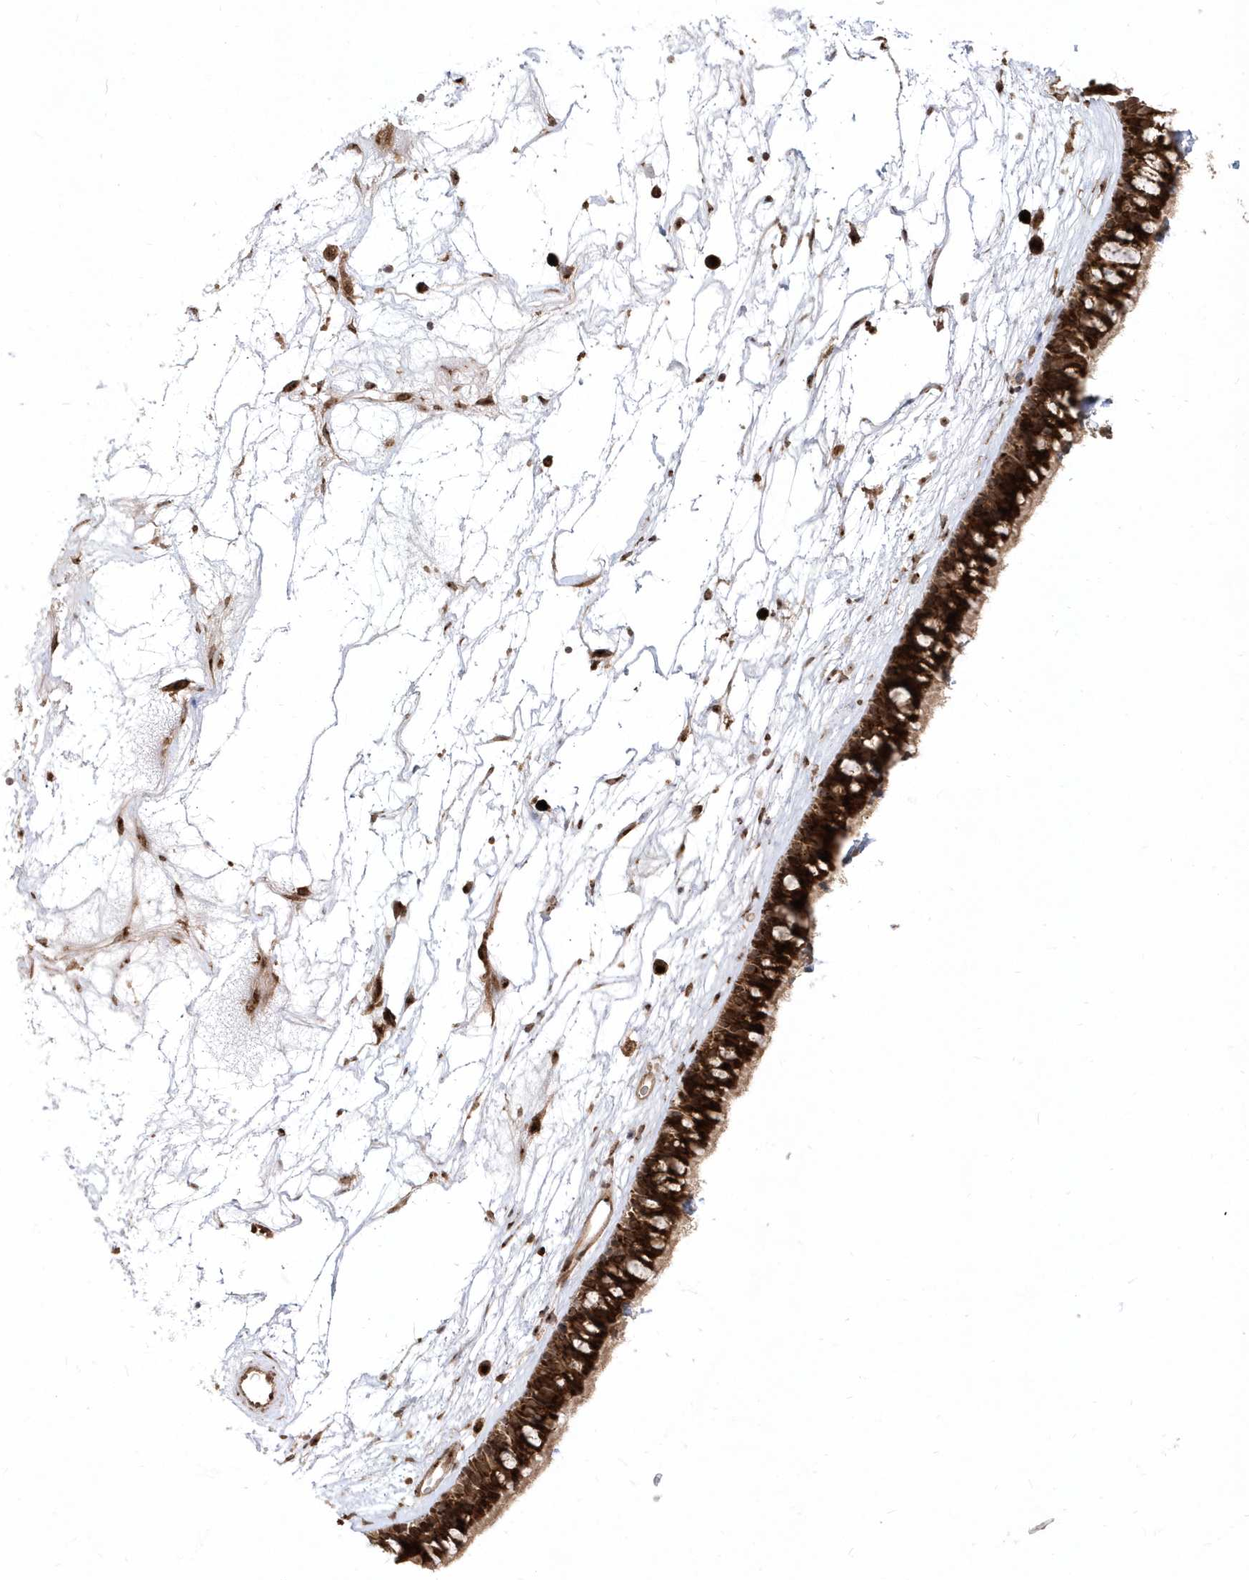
{"staining": {"intensity": "strong", "quantity": ">75%", "location": "cytoplasmic/membranous"}, "tissue": "nasopharynx", "cell_type": "Respiratory epithelial cells", "image_type": "normal", "snomed": [{"axis": "morphology", "description": "Normal tissue, NOS"}, {"axis": "topography", "description": "Nasopharynx"}], "caption": "Protein expression analysis of normal human nasopharynx reveals strong cytoplasmic/membranous expression in approximately >75% of respiratory epithelial cells. The staining was performed using DAB to visualize the protein expression in brown, while the nuclei were stained in blue with hematoxylin (Magnification: 20x).", "gene": "EPC2", "patient": {"sex": "male", "age": 64}}